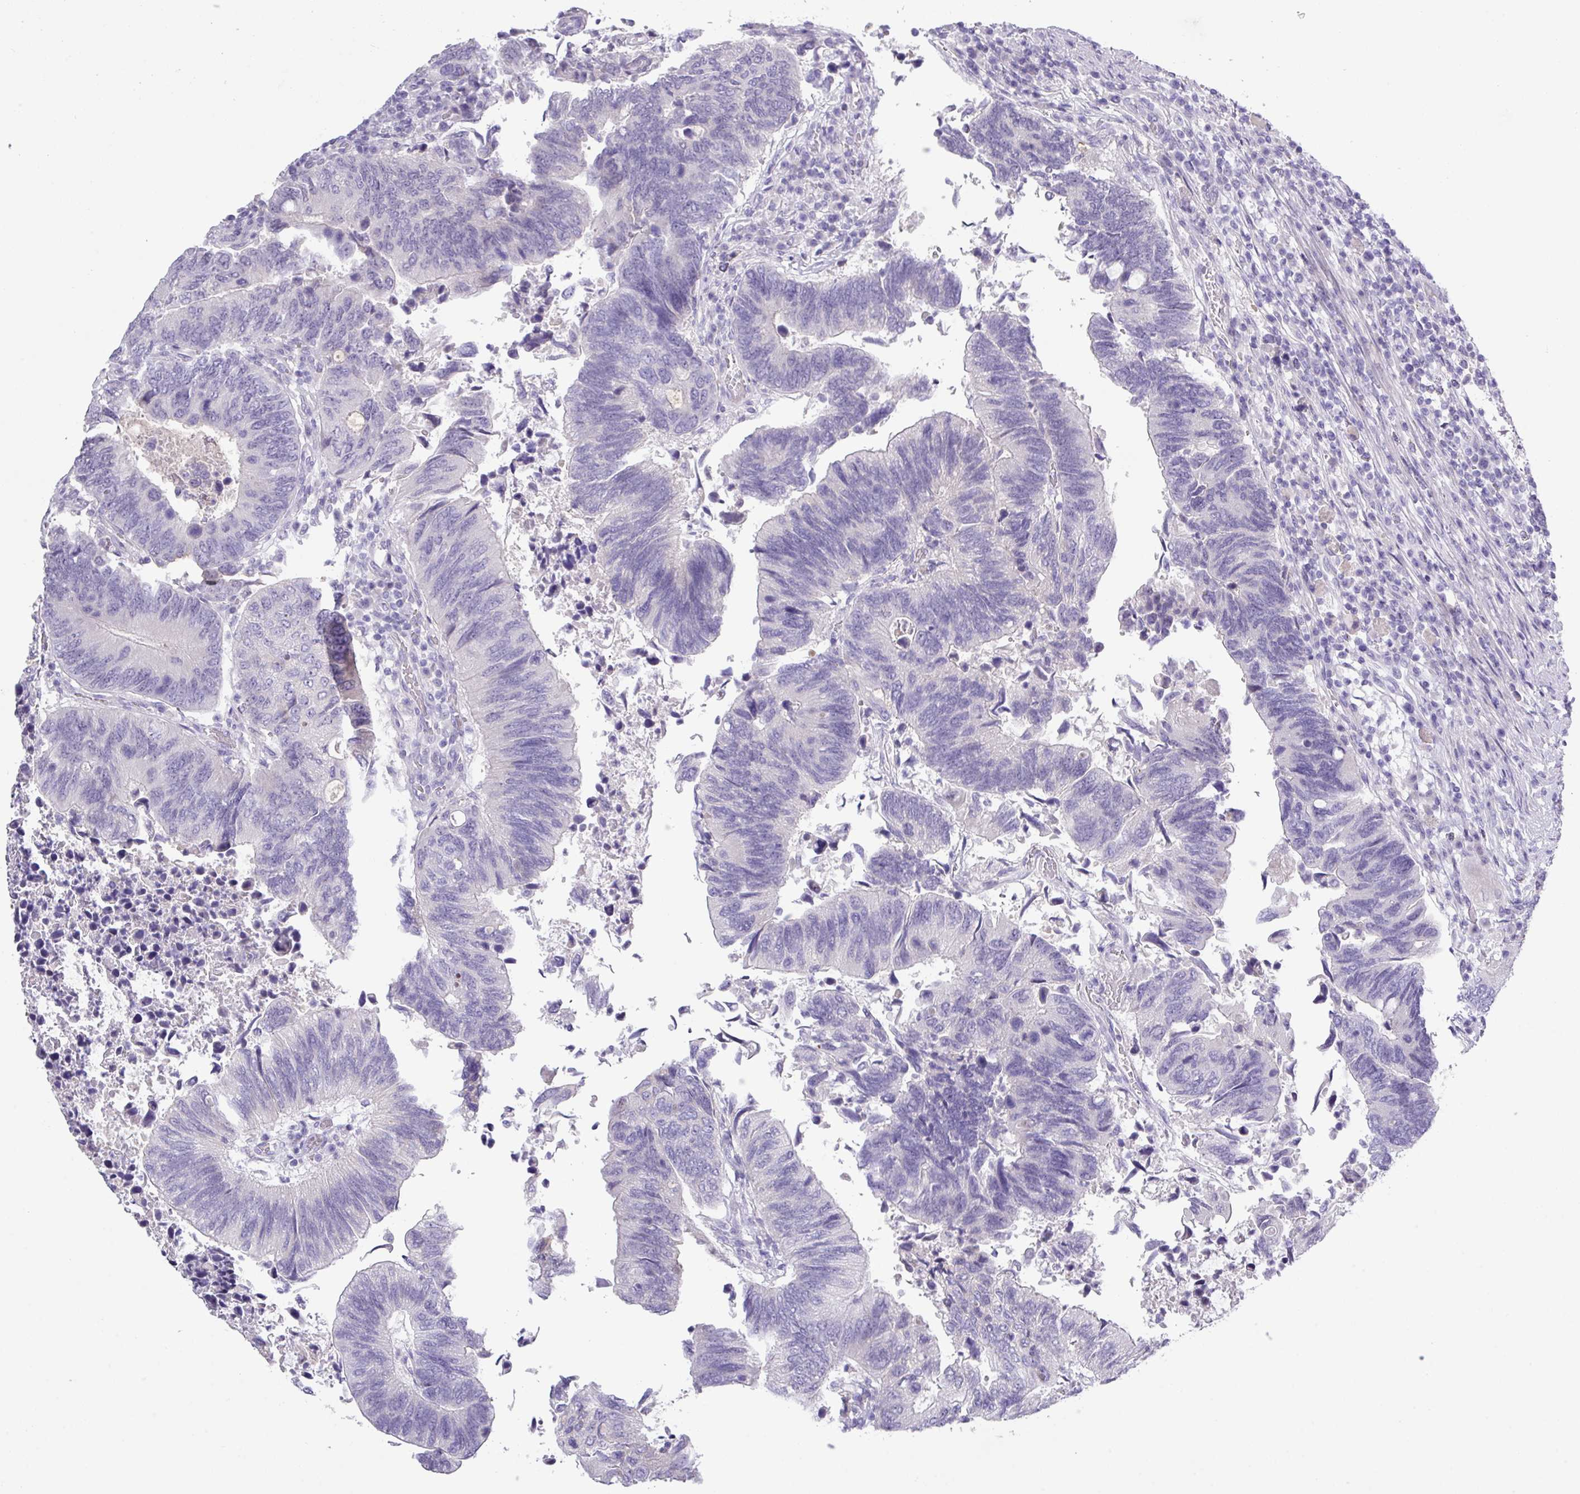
{"staining": {"intensity": "negative", "quantity": "none", "location": "none"}, "tissue": "colorectal cancer", "cell_type": "Tumor cells", "image_type": "cancer", "snomed": [{"axis": "morphology", "description": "Adenocarcinoma, NOS"}, {"axis": "topography", "description": "Colon"}], "caption": "Photomicrograph shows no significant protein expression in tumor cells of colorectal cancer (adenocarcinoma).", "gene": "ANKRD13B", "patient": {"sex": "male", "age": 87}}